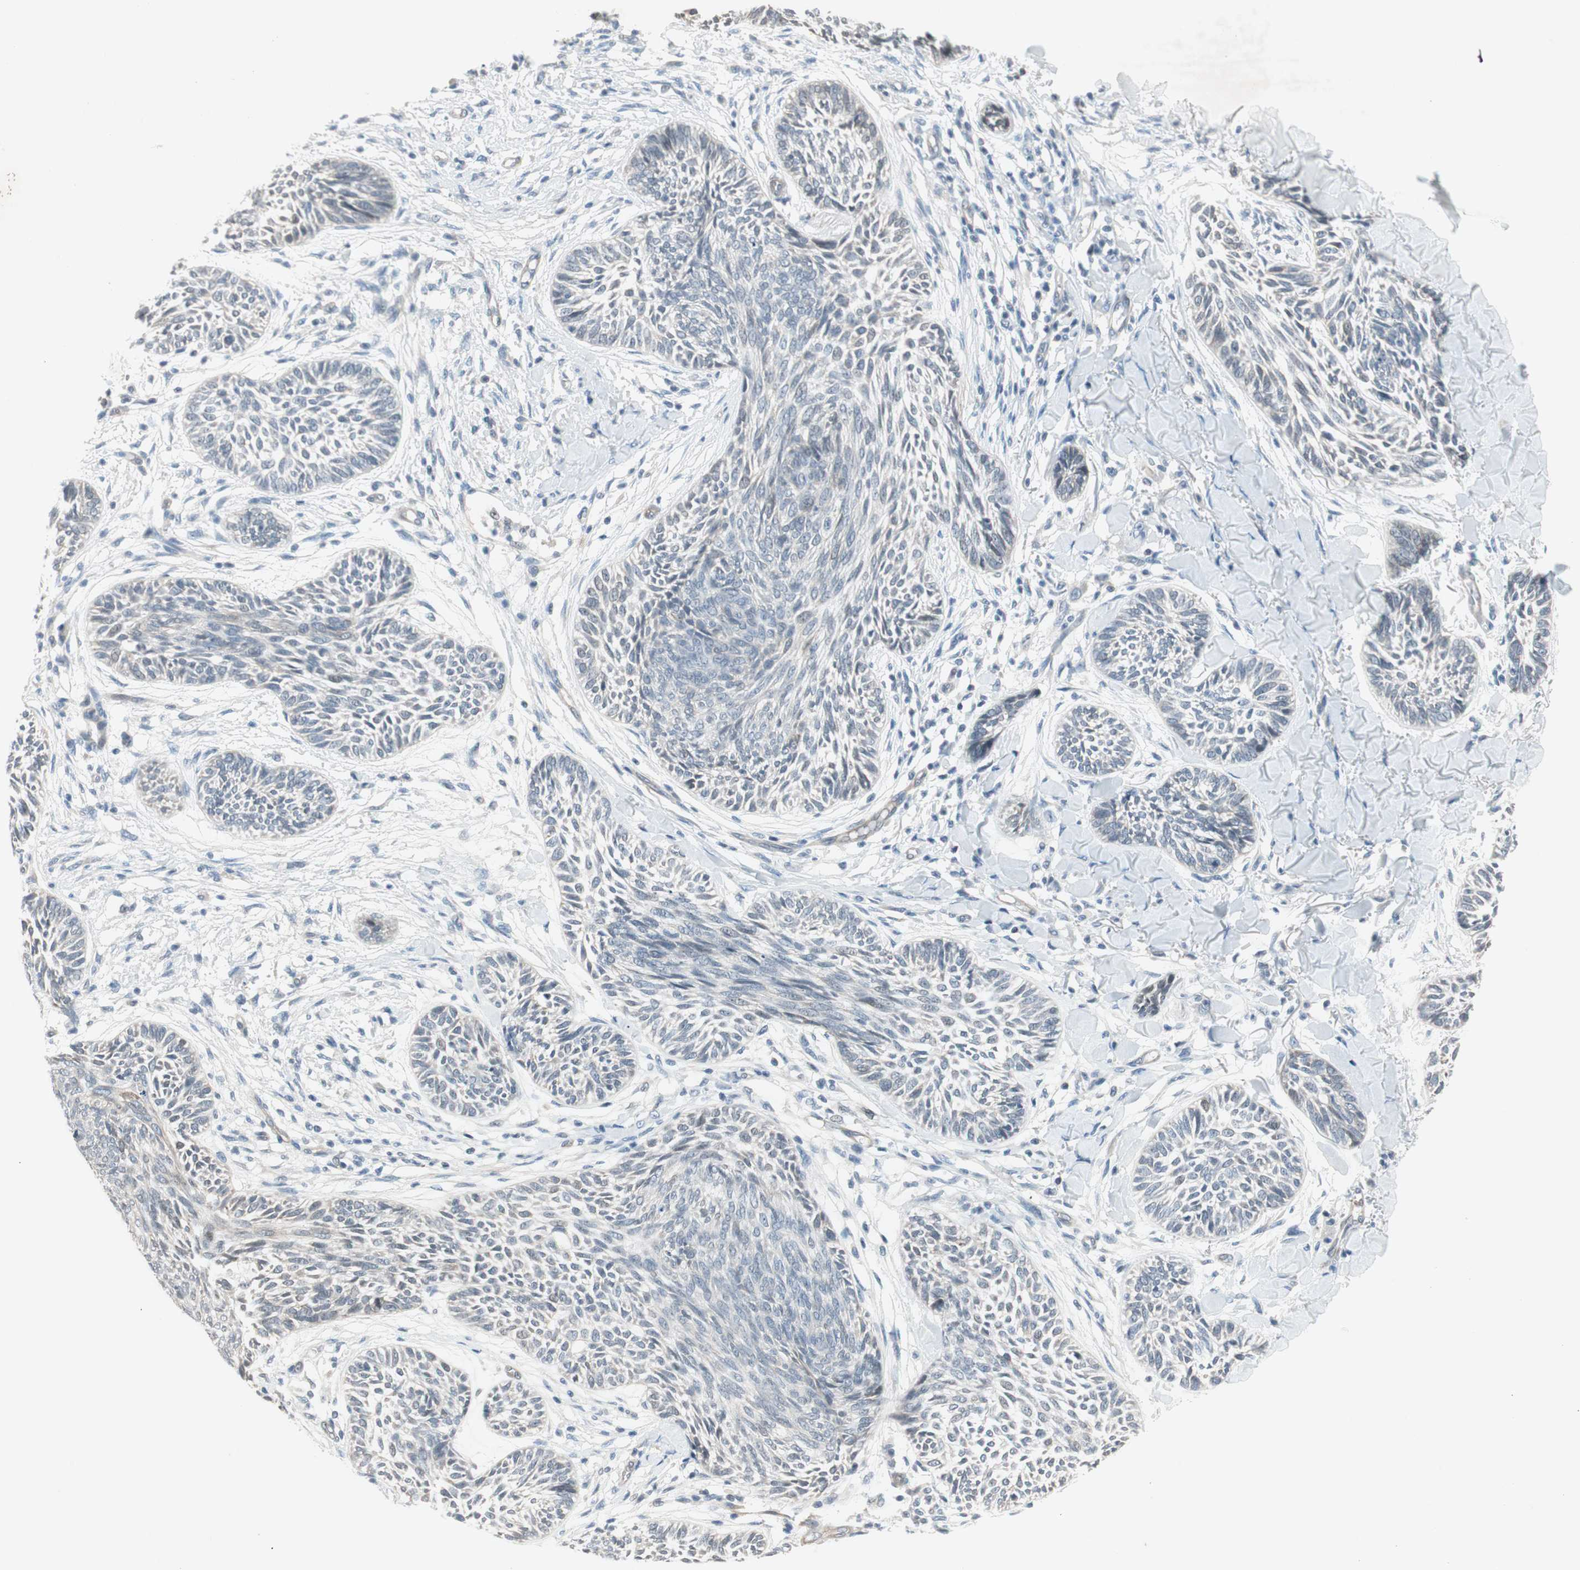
{"staining": {"intensity": "negative", "quantity": "none", "location": "none"}, "tissue": "skin cancer", "cell_type": "Tumor cells", "image_type": "cancer", "snomed": [{"axis": "morphology", "description": "Papilloma, NOS"}, {"axis": "morphology", "description": "Basal cell carcinoma"}, {"axis": "topography", "description": "Skin"}], "caption": "IHC image of human skin cancer (basal cell carcinoma) stained for a protein (brown), which reveals no expression in tumor cells.", "gene": "ITGB4", "patient": {"sex": "male", "age": 87}}